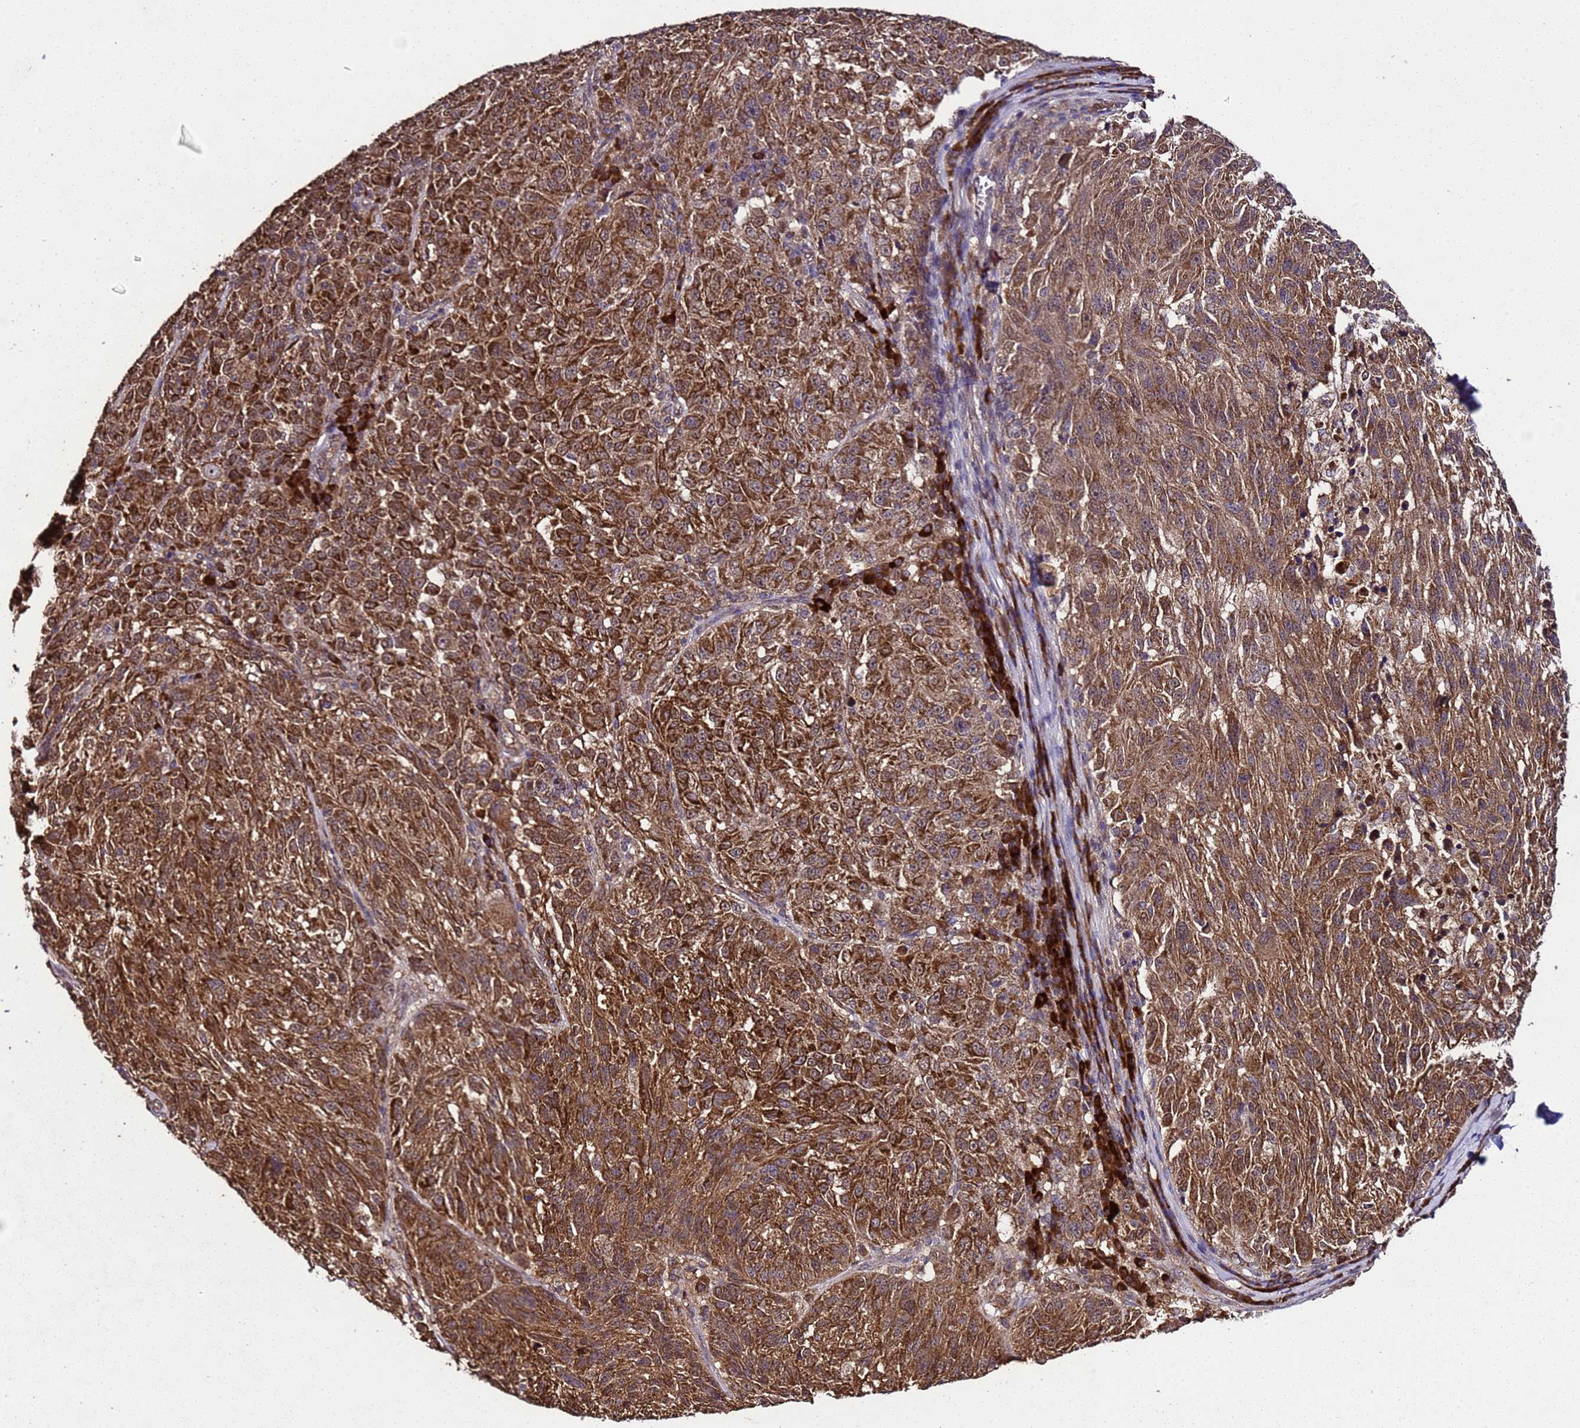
{"staining": {"intensity": "strong", "quantity": ">75%", "location": "cytoplasmic/membranous"}, "tissue": "melanoma", "cell_type": "Tumor cells", "image_type": "cancer", "snomed": [{"axis": "morphology", "description": "Malignant melanoma, NOS"}, {"axis": "topography", "description": "Skin"}], "caption": "Melanoma tissue demonstrates strong cytoplasmic/membranous positivity in approximately >75% of tumor cells Nuclei are stained in blue.", "gene": "HSPBAP1", "patient": {"sex": "male", "age": 53}}